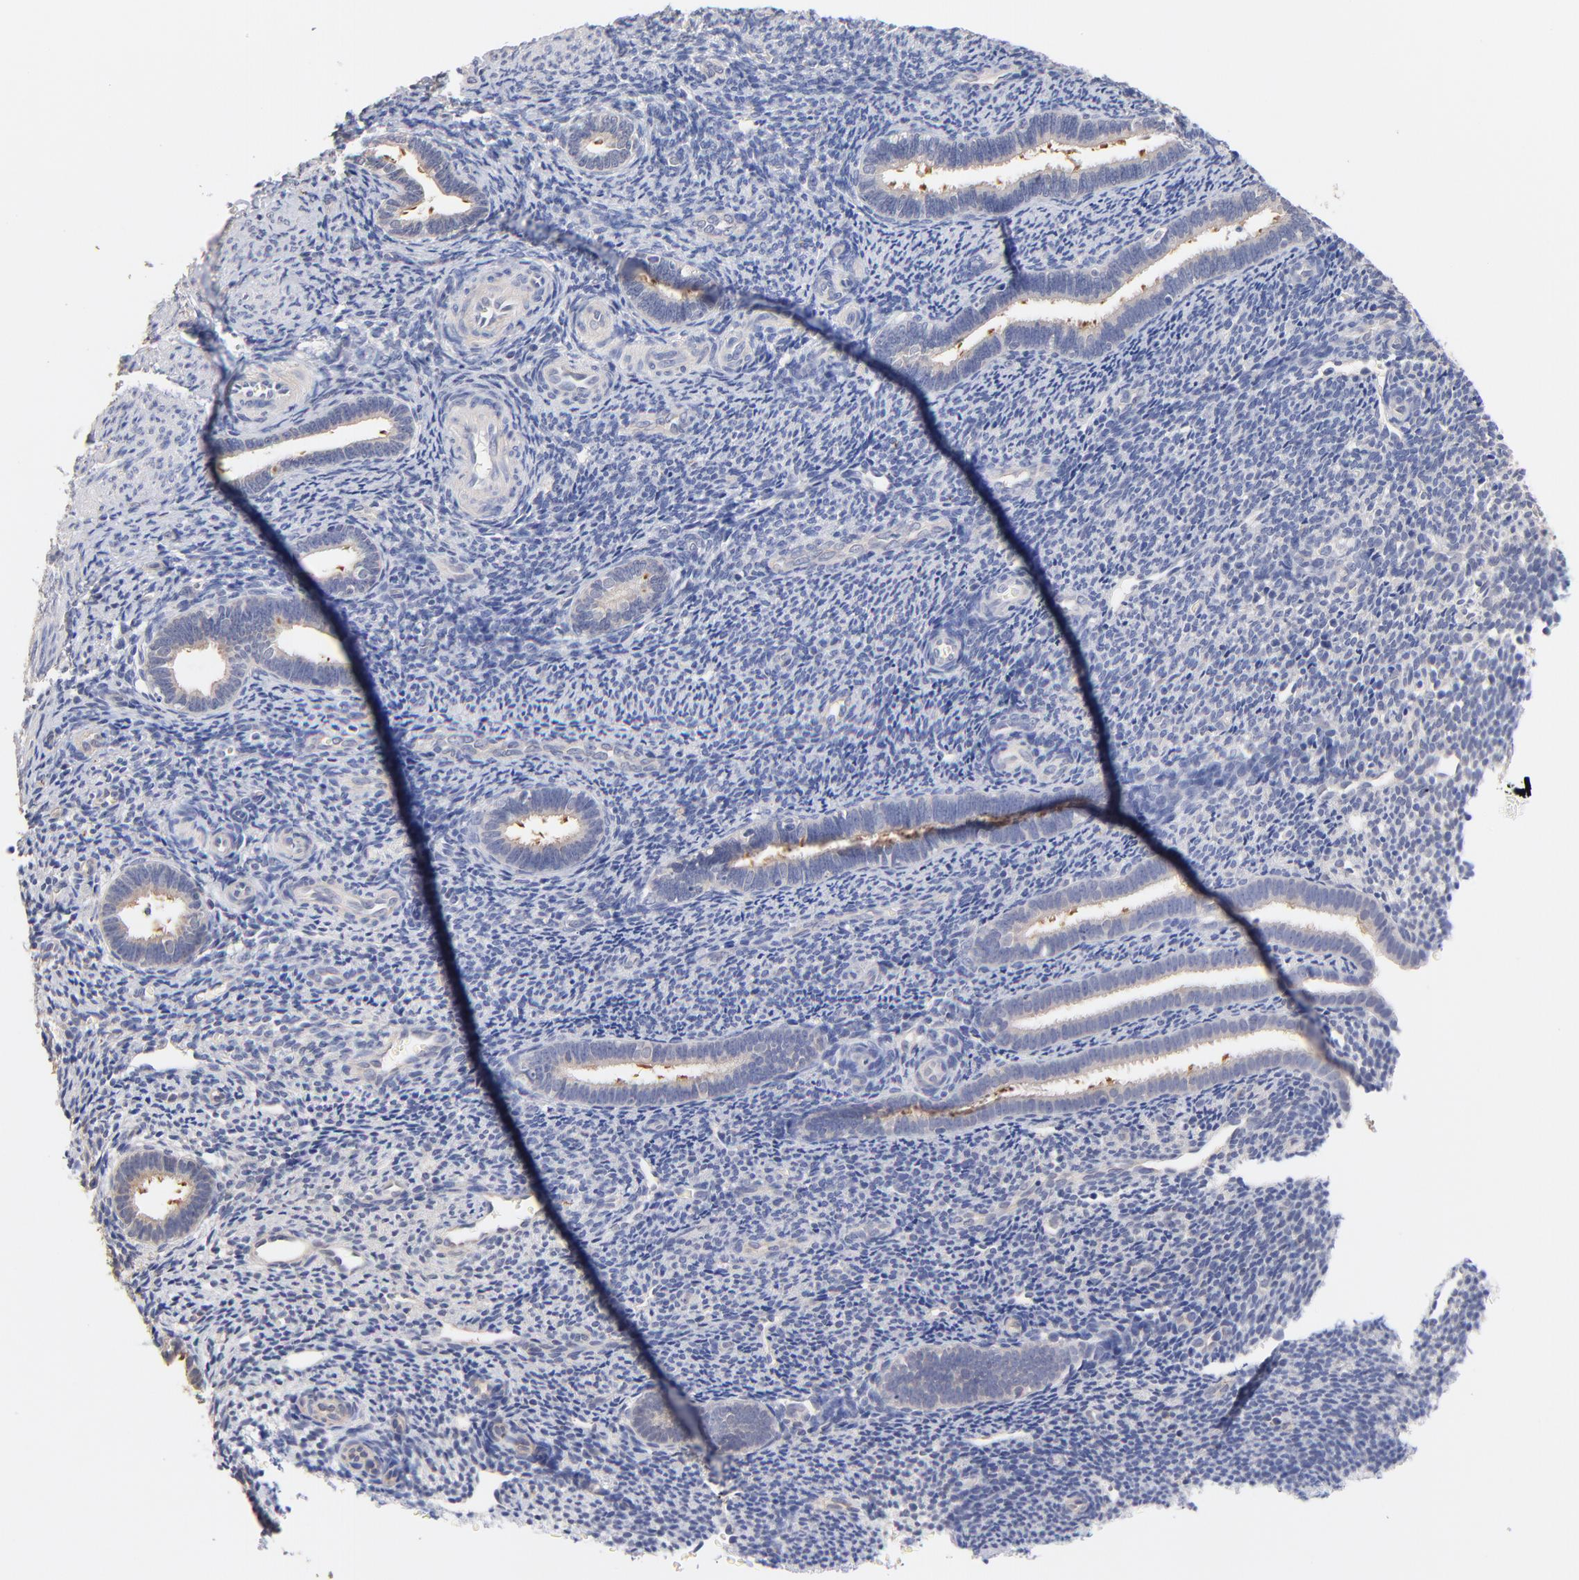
{"staining": {"intensity": "negative", "quantity": "none", "location": "none"}, "tissue": "endometrium", "cell_type": "Cells in endometrial stroma", "image_type": "normal", "snomed": [{"axis": "morphology", "description": "Normal tissue, NOS"}, {"axis": "topography", "description": "Endometrium"}], "caption": "Micrograph shows no significant protein positivity in cells in endometrial stroma of normal endometrium.", "gene": "RIBC2", "patient": {"sex": "female", "age": 27}}